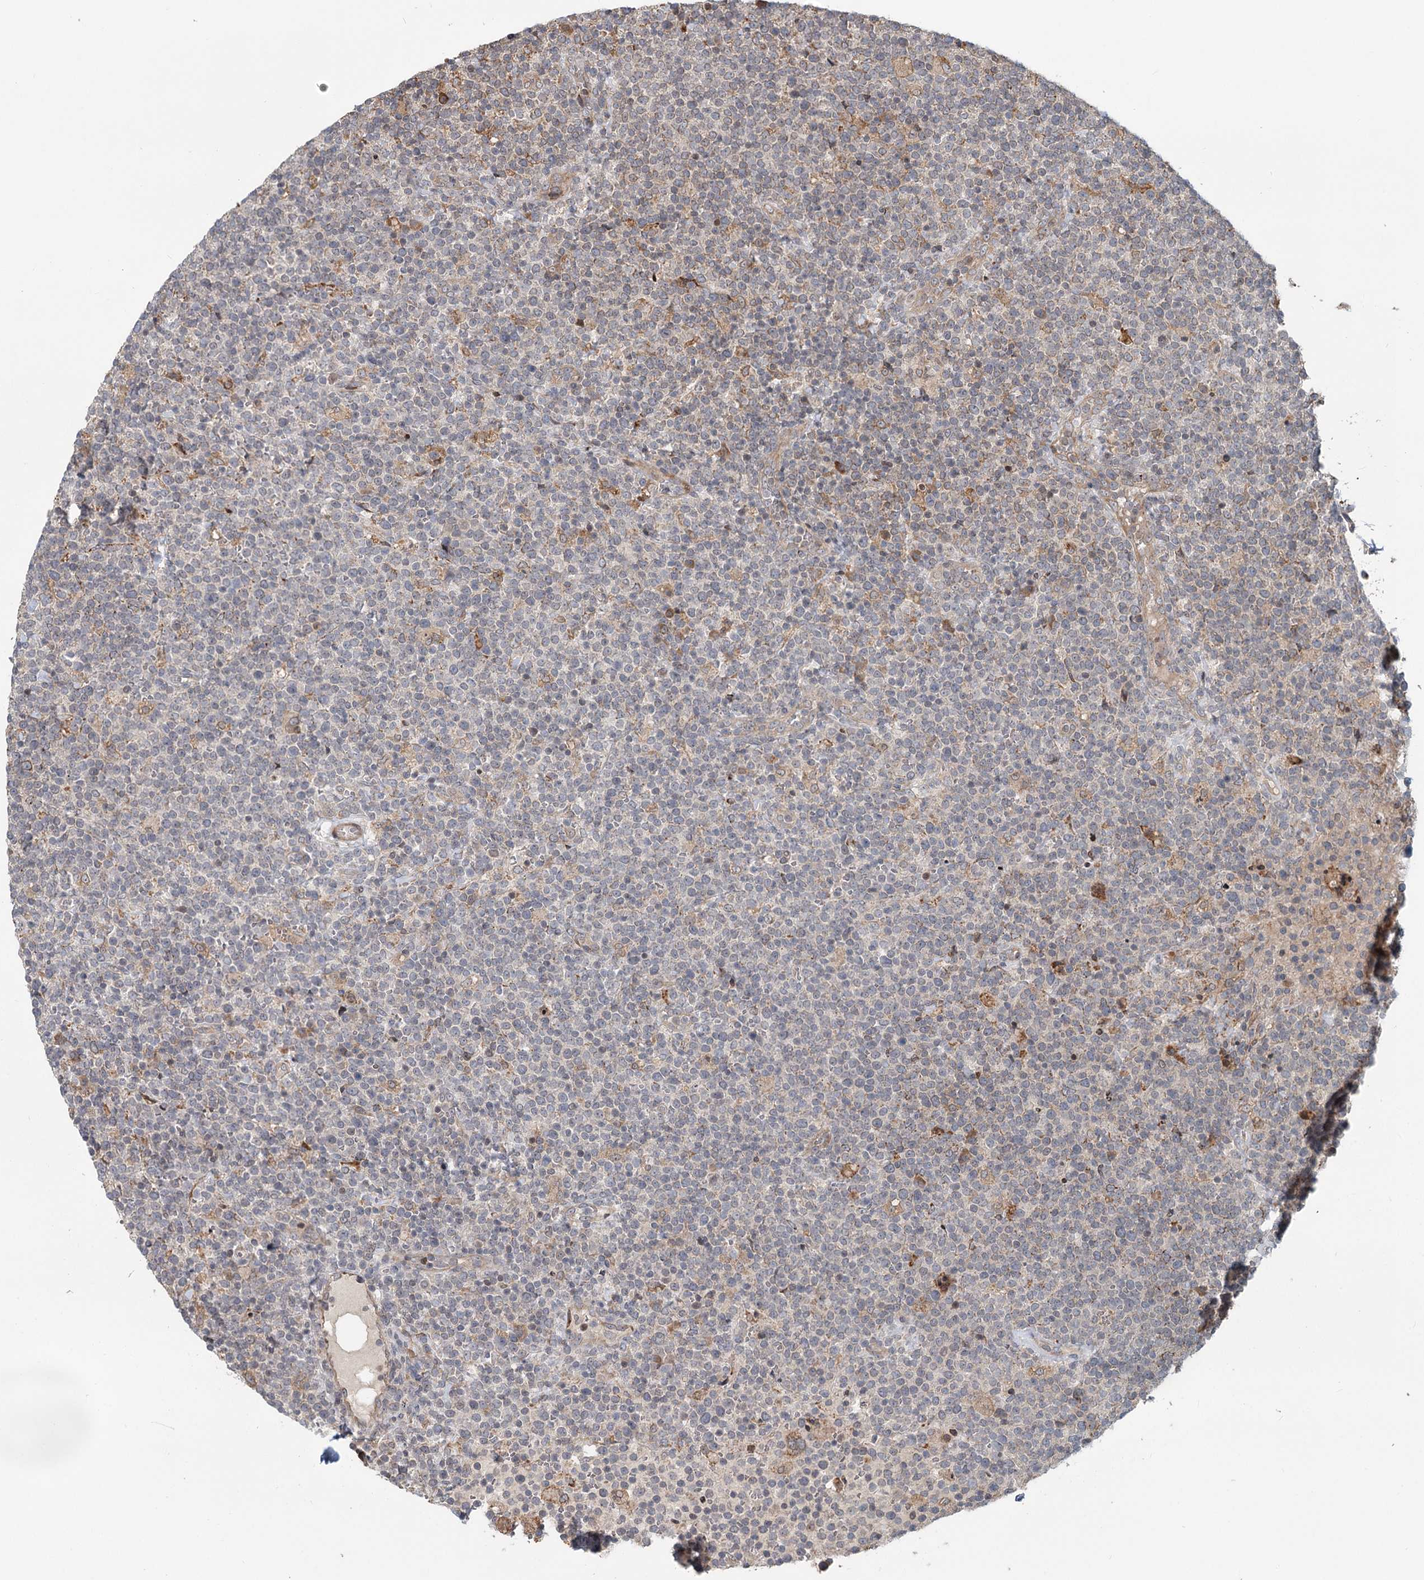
{"staining": {"intensity": "negative", "quantity": "none", "location": "none"}, "tissue": "lymphoma", "cell_type": "Tumor cells", "image_type": "cancer", "snomed": [{"axis": "morphology", "description": "Malignant lymphoma, non-Hodgkin's type, High grade"}, {"axis": "topography", "description": "Lymph node"}], "caption": "There is no significant staining in tumor cells of malignant lymphoma, non-Hodgkin's type (high-grade).", "gene": "RNF111", "patient": {"sex": "male", "age": 61}}